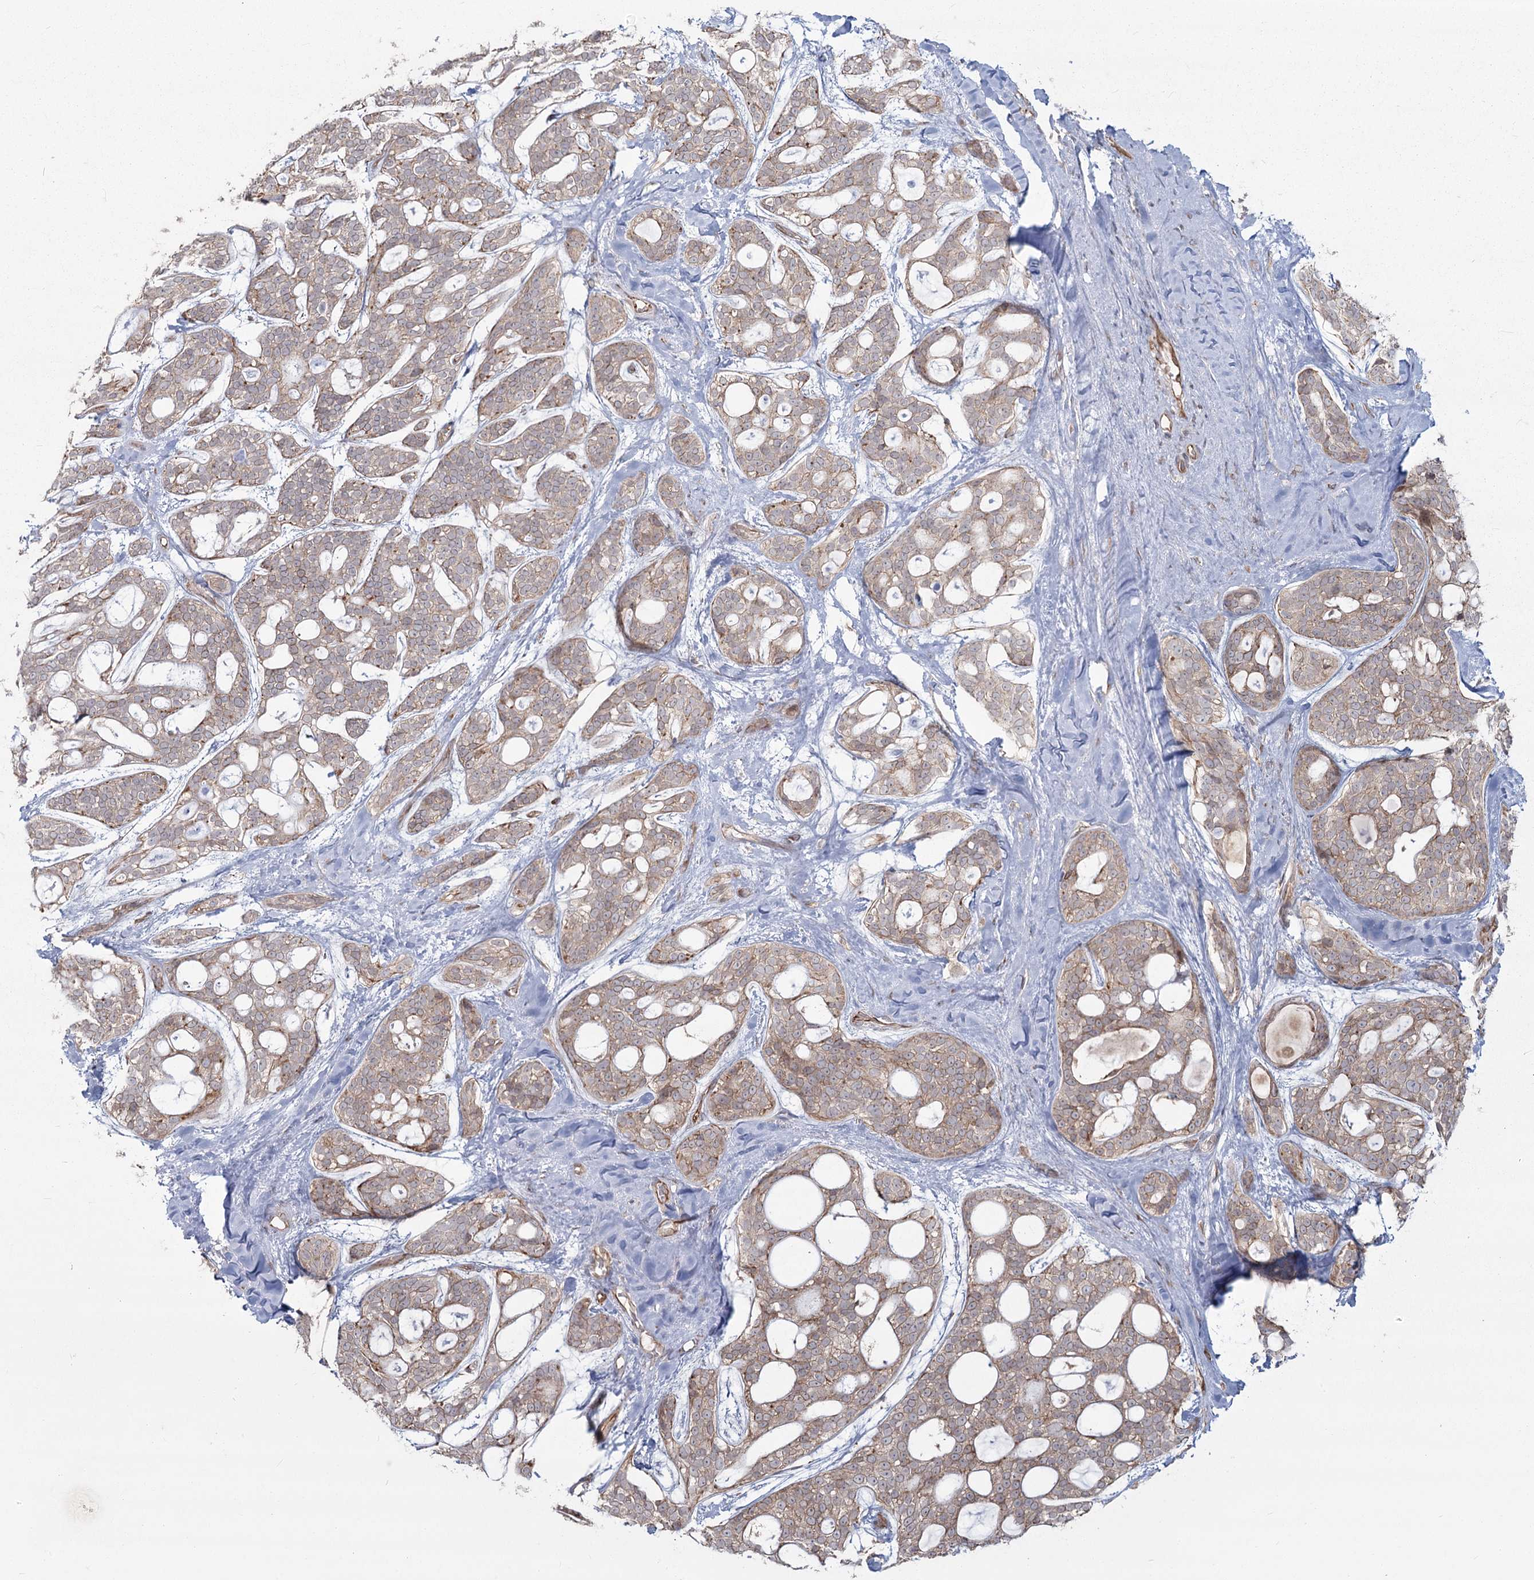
{"staining": {"intensity": "weak", "quantity": ">75%", "location": "cytoplasmic/membranous"}, "tissue": "head and neck cancer", "cell_type": "Tumor cells", "image_type": "cancer", "snomed": [{"axis": "morphology", "description": "Adenocarcinoma, NOS"}, {"axis": "topography", "description": "Head-Neck"}], "caption": "Head and neck cancer tissue reveals weak cytoplasmic/membranous expression in approximately >75% of tumor cells, visualized by immunohistochemistry.", "gene": "AP2M1", "patient": {"sex": "male", "age": 66}}